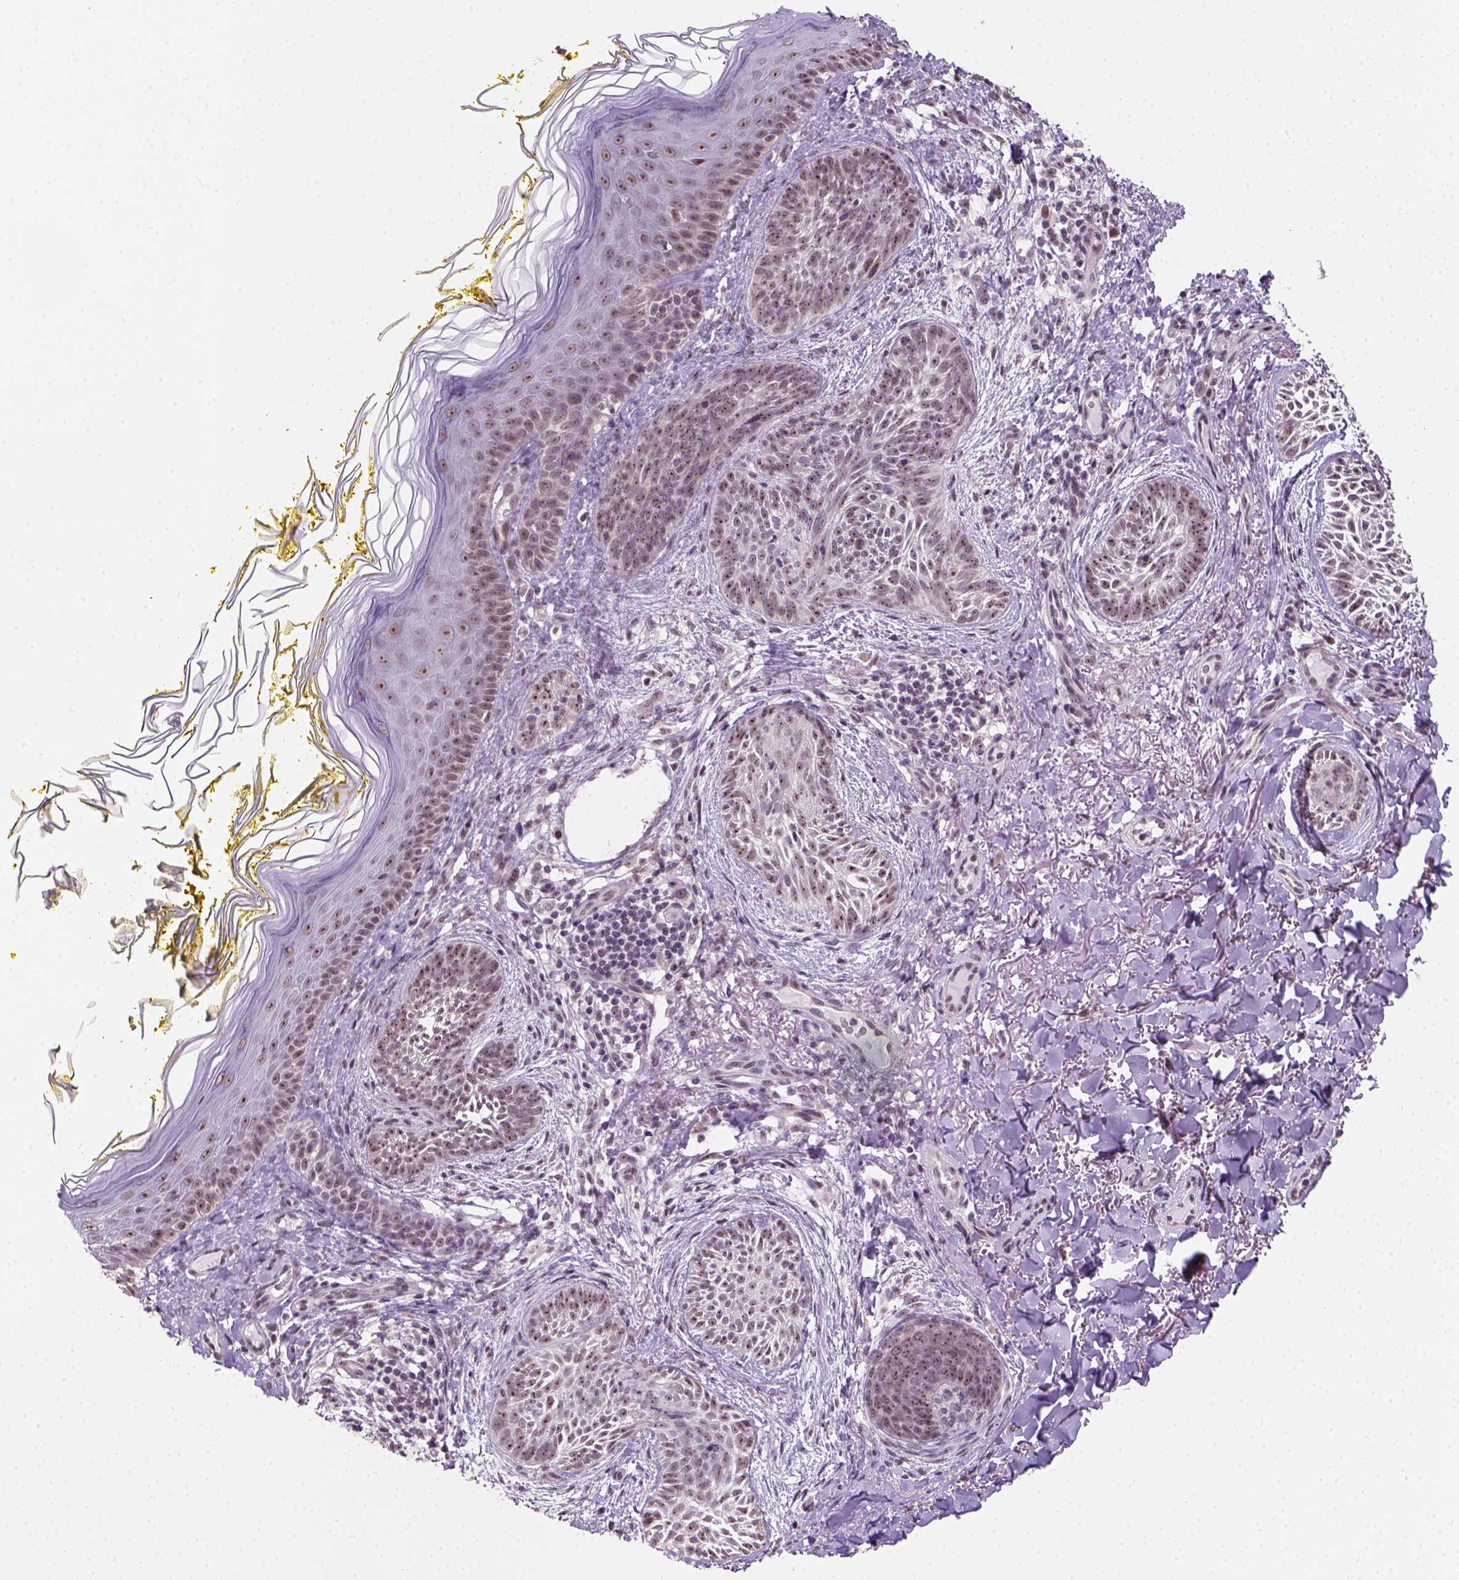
{"staining": {"intensity": "moderate", "quantity": ">75%", "location": "nuclear"}, "tissue": "skin cancer", "cell_type": "Tumor cells", "image_type": "cancer", "snomed": [{"axis": "morphology", "description": "Basal cell carcinoma"}, {"axis": "topography", "description": "Skin"}], "caption": "IHC of basal cell carcinoma (skin) demonstrates medium levels of moderate nuclear staining in about >75% of tumor cells.", "gene": "DDX50", "patient": {"sex": "female", "age": 68}}